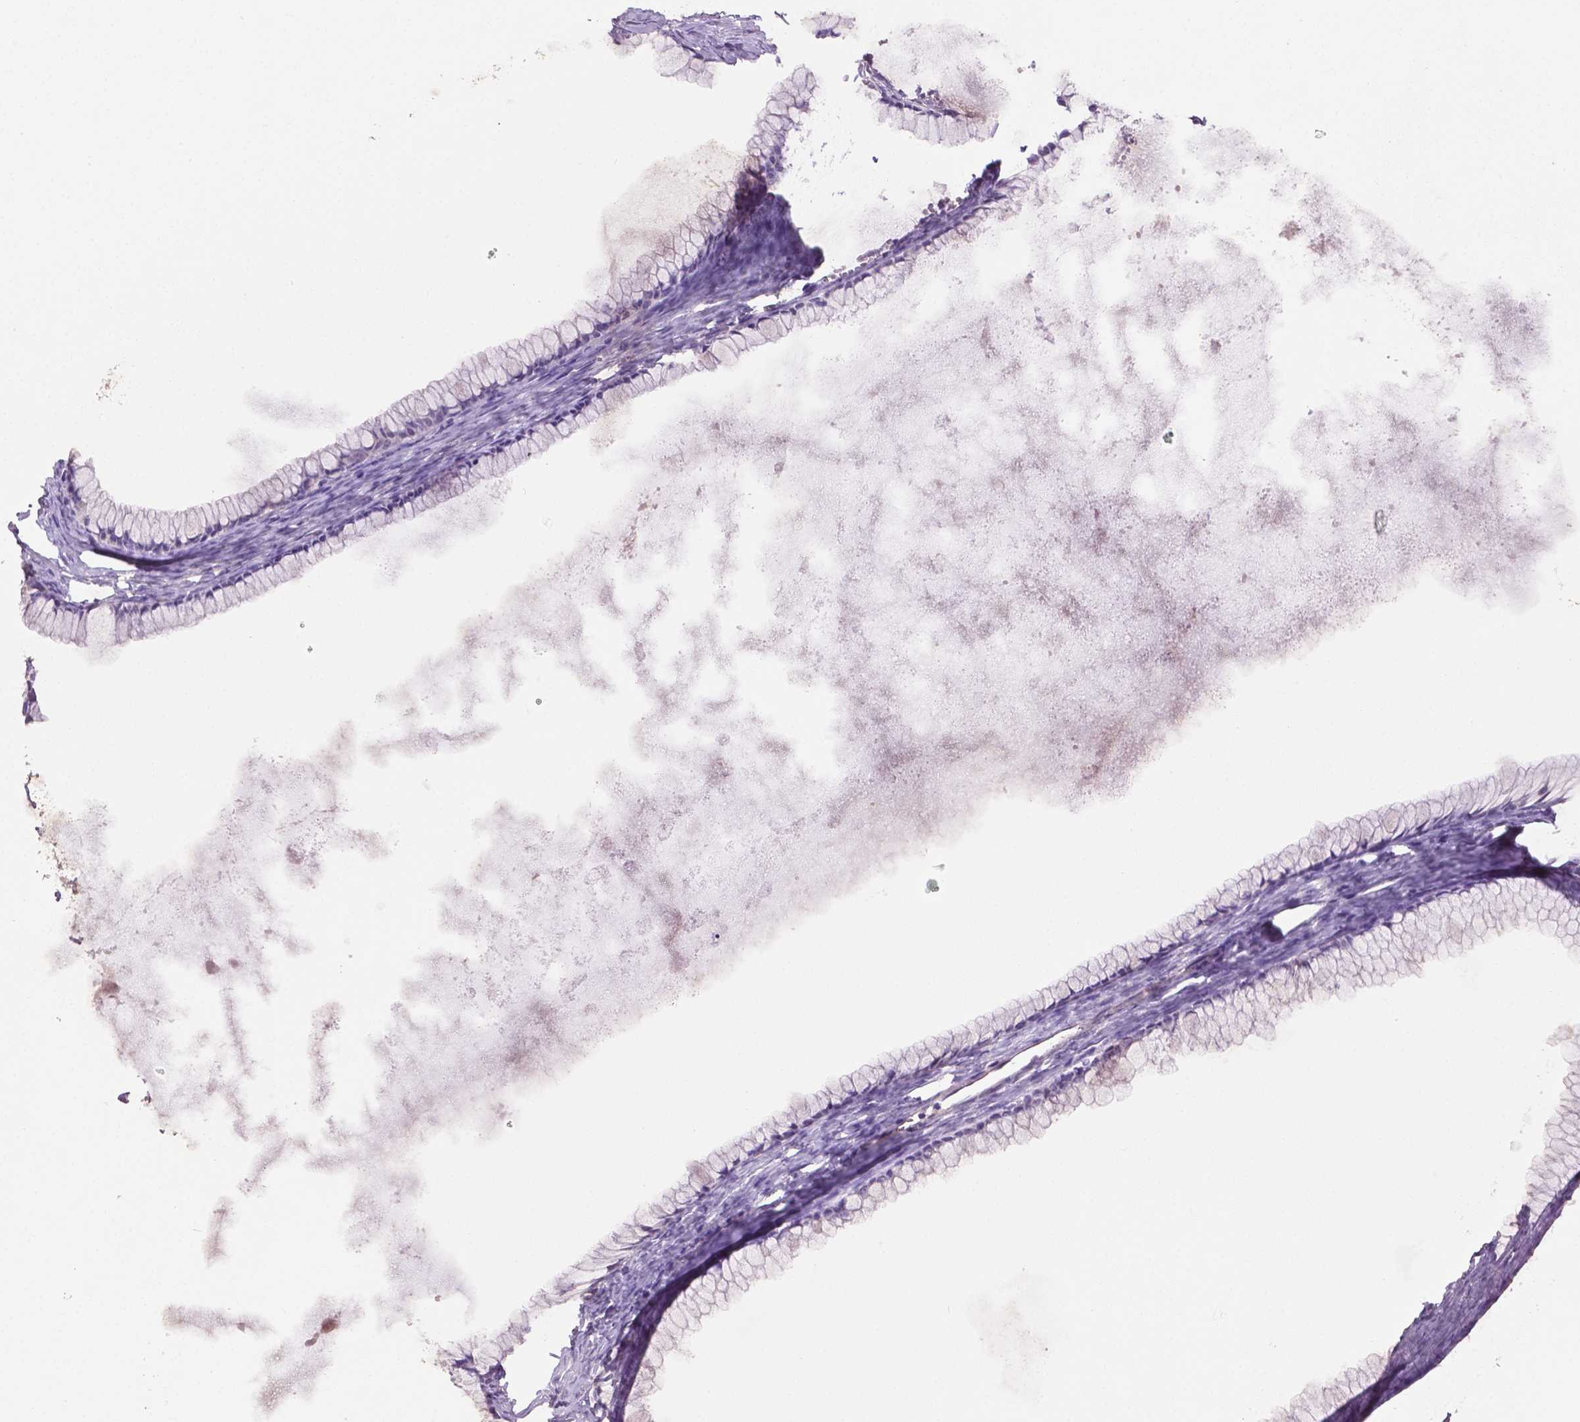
{"staining": {"intensity": "negative", "quantity": "none", "location": "none"}, "tissue": "ovarian cancer", "cell_type": "Tumor cells", "image_type": "cancer", "snomed": [{"axis": "morphology", "description": "Cystadenocarcinoma, mucinous, NOS"}, {"axis": "topography", "description": "Ovary"}], "caption": "A histopathology image of human ovarian cancer is negative for staining in tumor cells.", "gene": "FBLN1", "patient": {"sex": "female", "age": 41}}